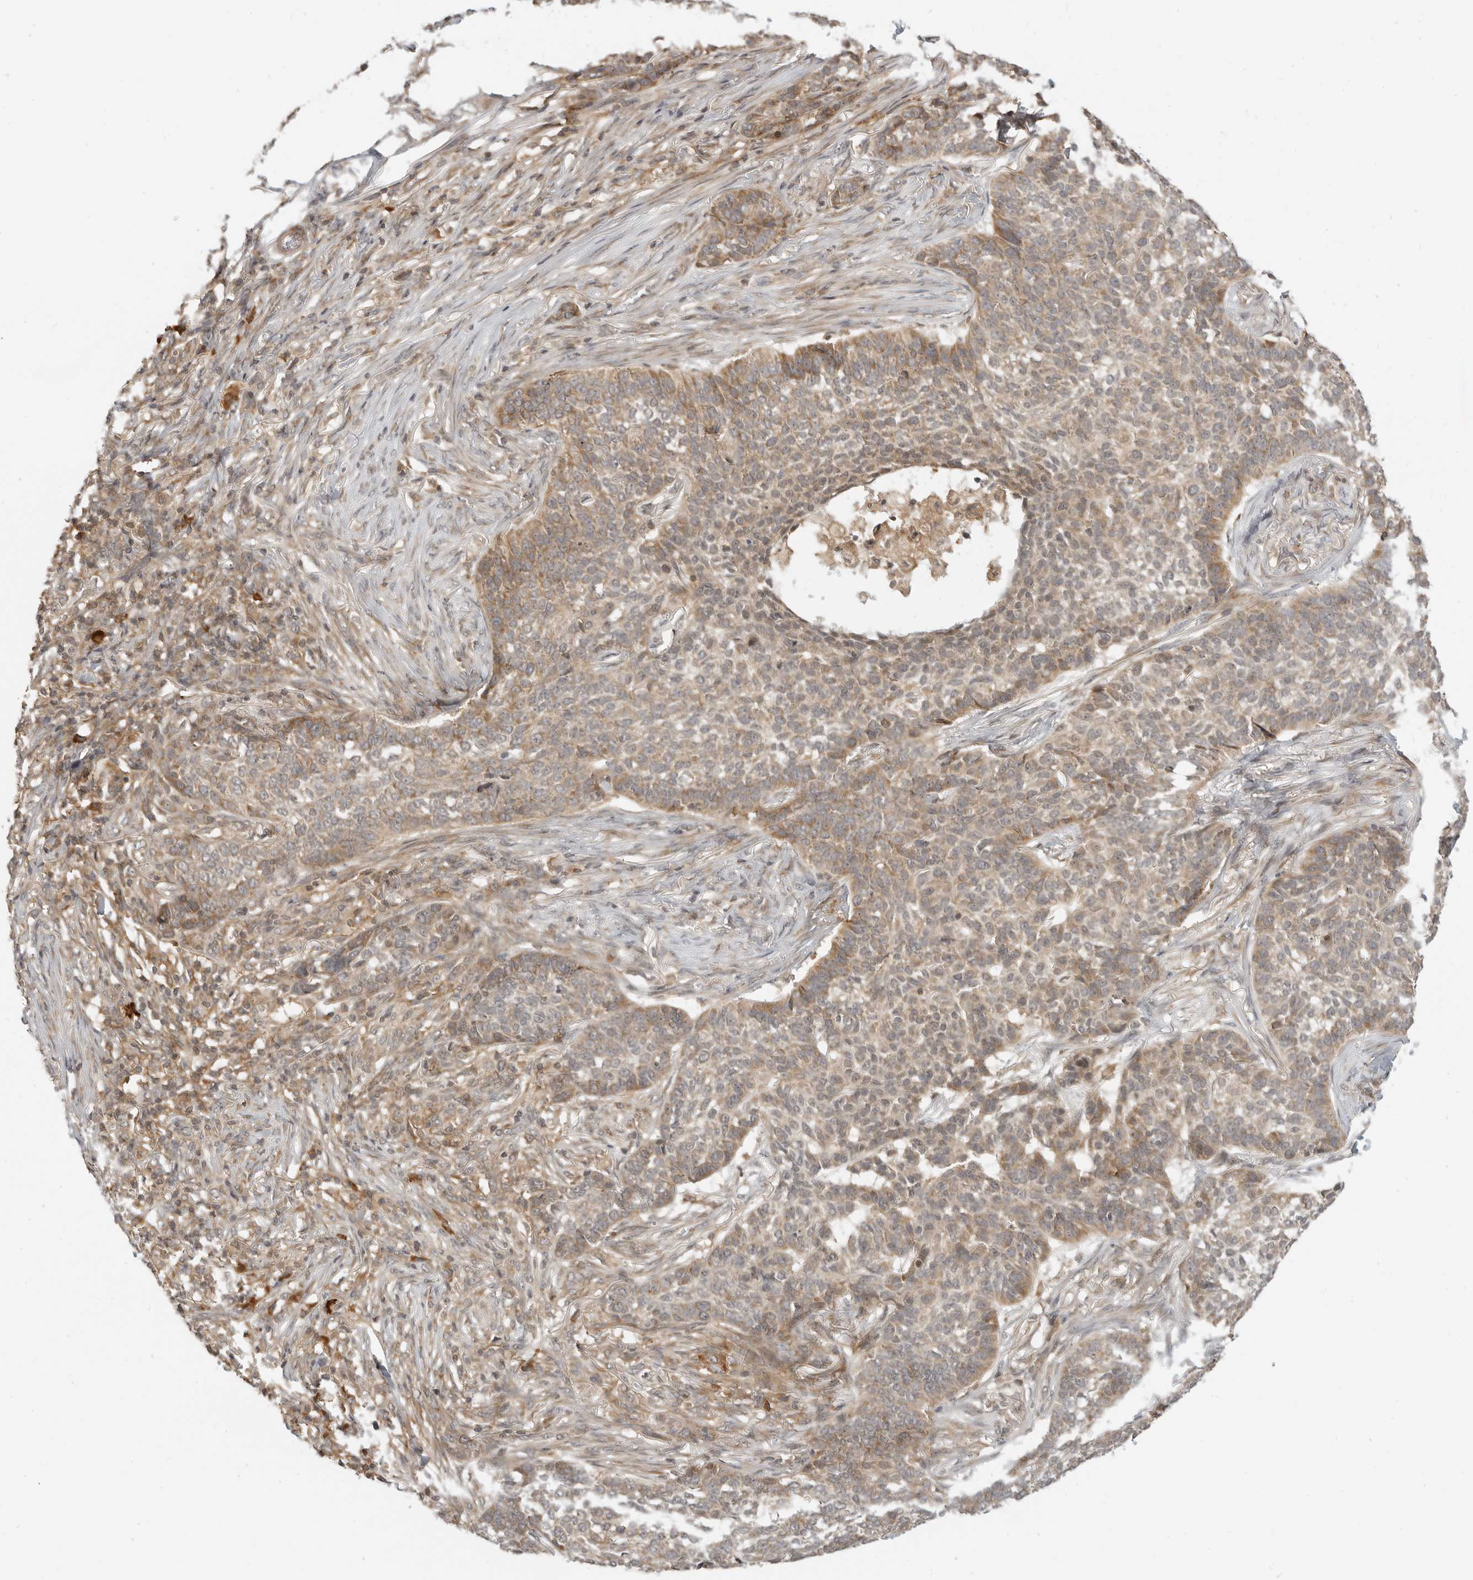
{"staining": {"intensity": "moderate", "quantity": ">75%", "location": "cytoplasmic/membranous"}, "tissue": "skin cancer", "cell_type": "Tumor cells", "image_type": "cancer", "snomed": [{"axis": "morphology", "description": "Basal cell carcinoma"}, {"axis": "topography", "description": "Skin"}], "caption": "About >75% of tumor cells in skin cancer display moderate cytoplasmic/membranous protein expression as visualized by brown immunohistochemical staining.", "gene": "PRRC2A", "patient": {"sex": "male", "age": 85}}